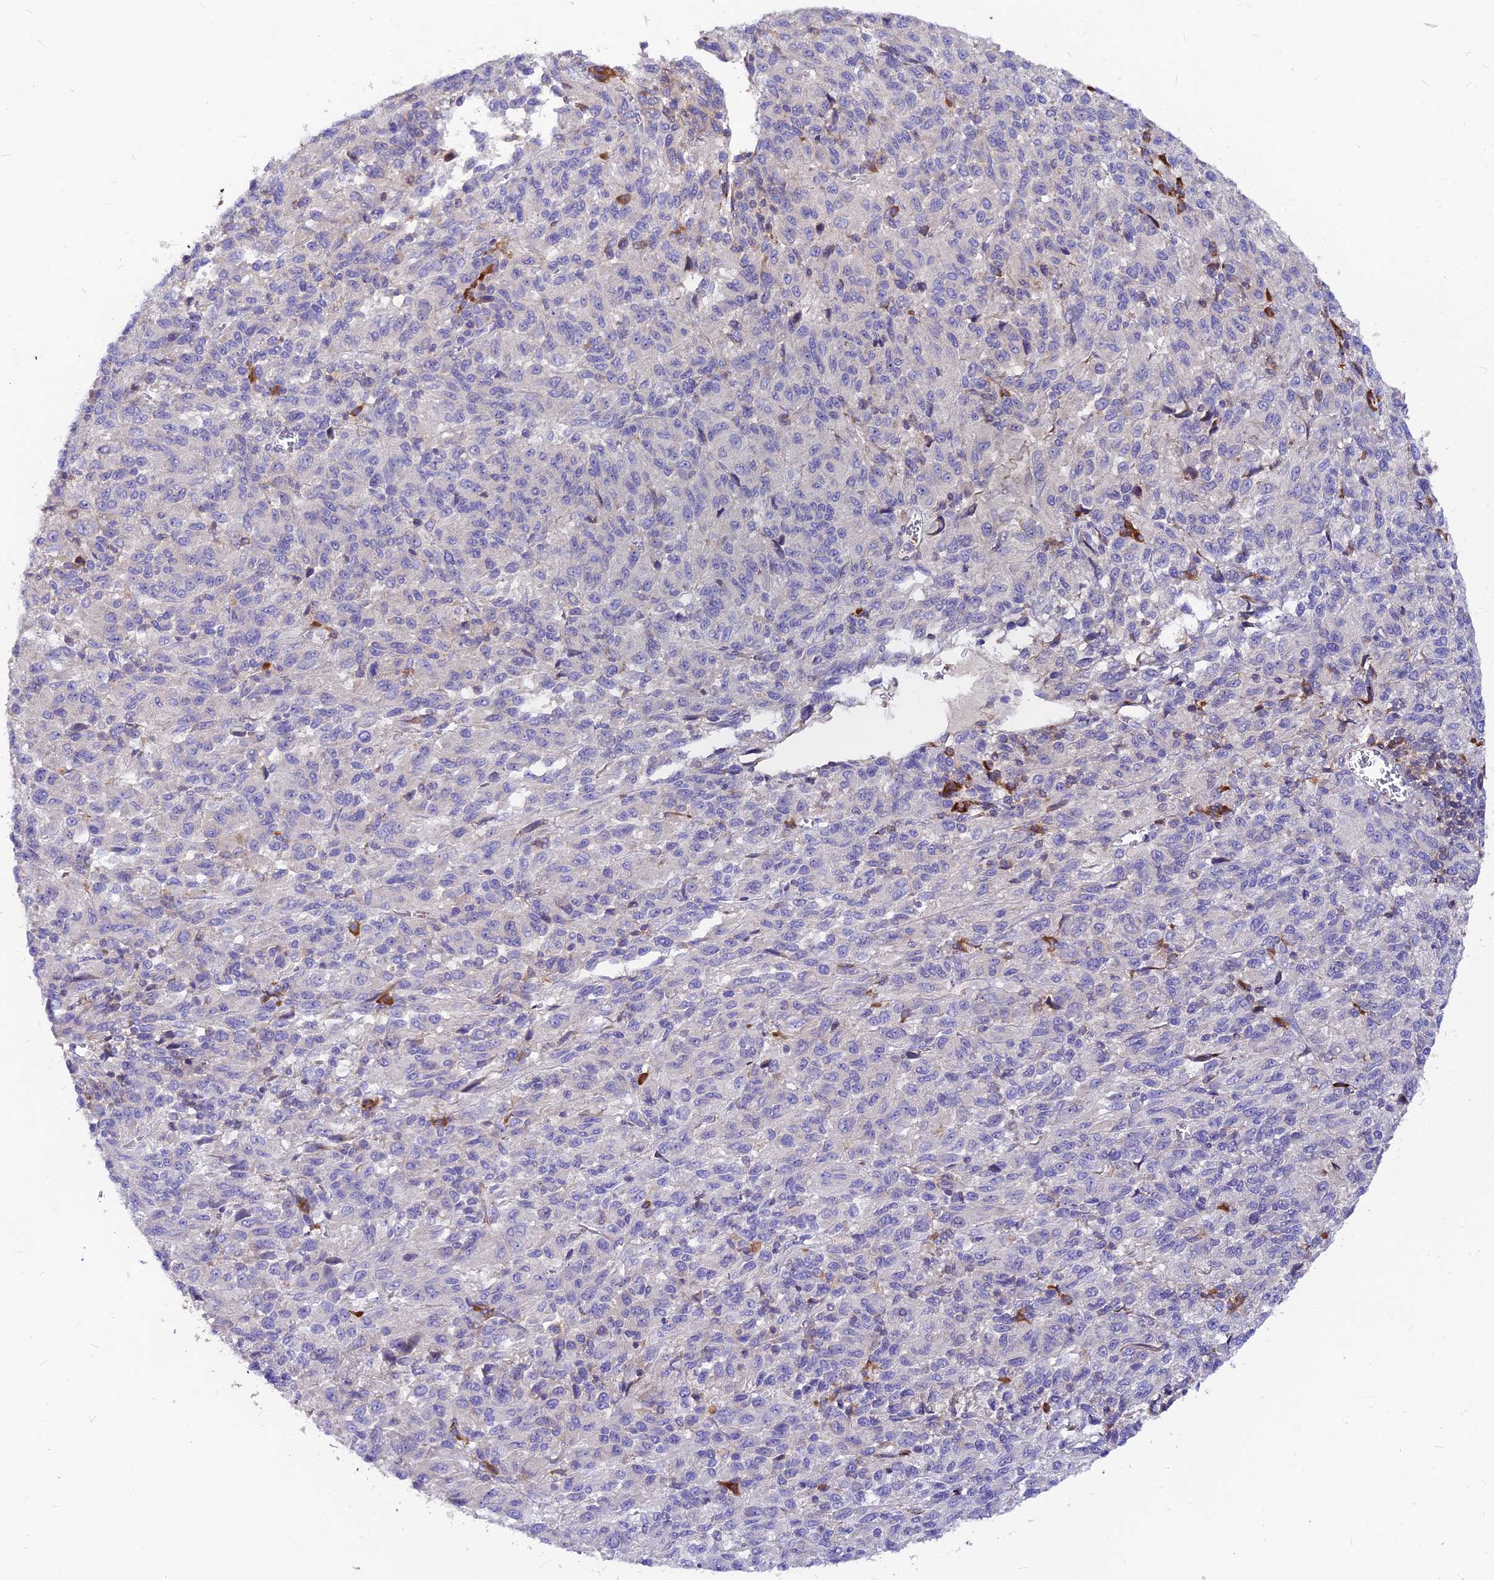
{"staining": {"intensity": "negative", "quantity": "none", "location": "none"}, "tissue": "melanoma", "cell_type": "Tumor cells", "image_type": "cancer", "snomed": [{"axis": "morphology", "description": "Malignant melanoma, Metastatic site"}, {"axis": "topography", "description": "Lung"}], "caption": "The immunohistochemistry histopathology image has no significant positivity in tumor cells of melanoma tissue.", "gene": "DENND2D", "patient": {"sex": "male", "age": 64}}